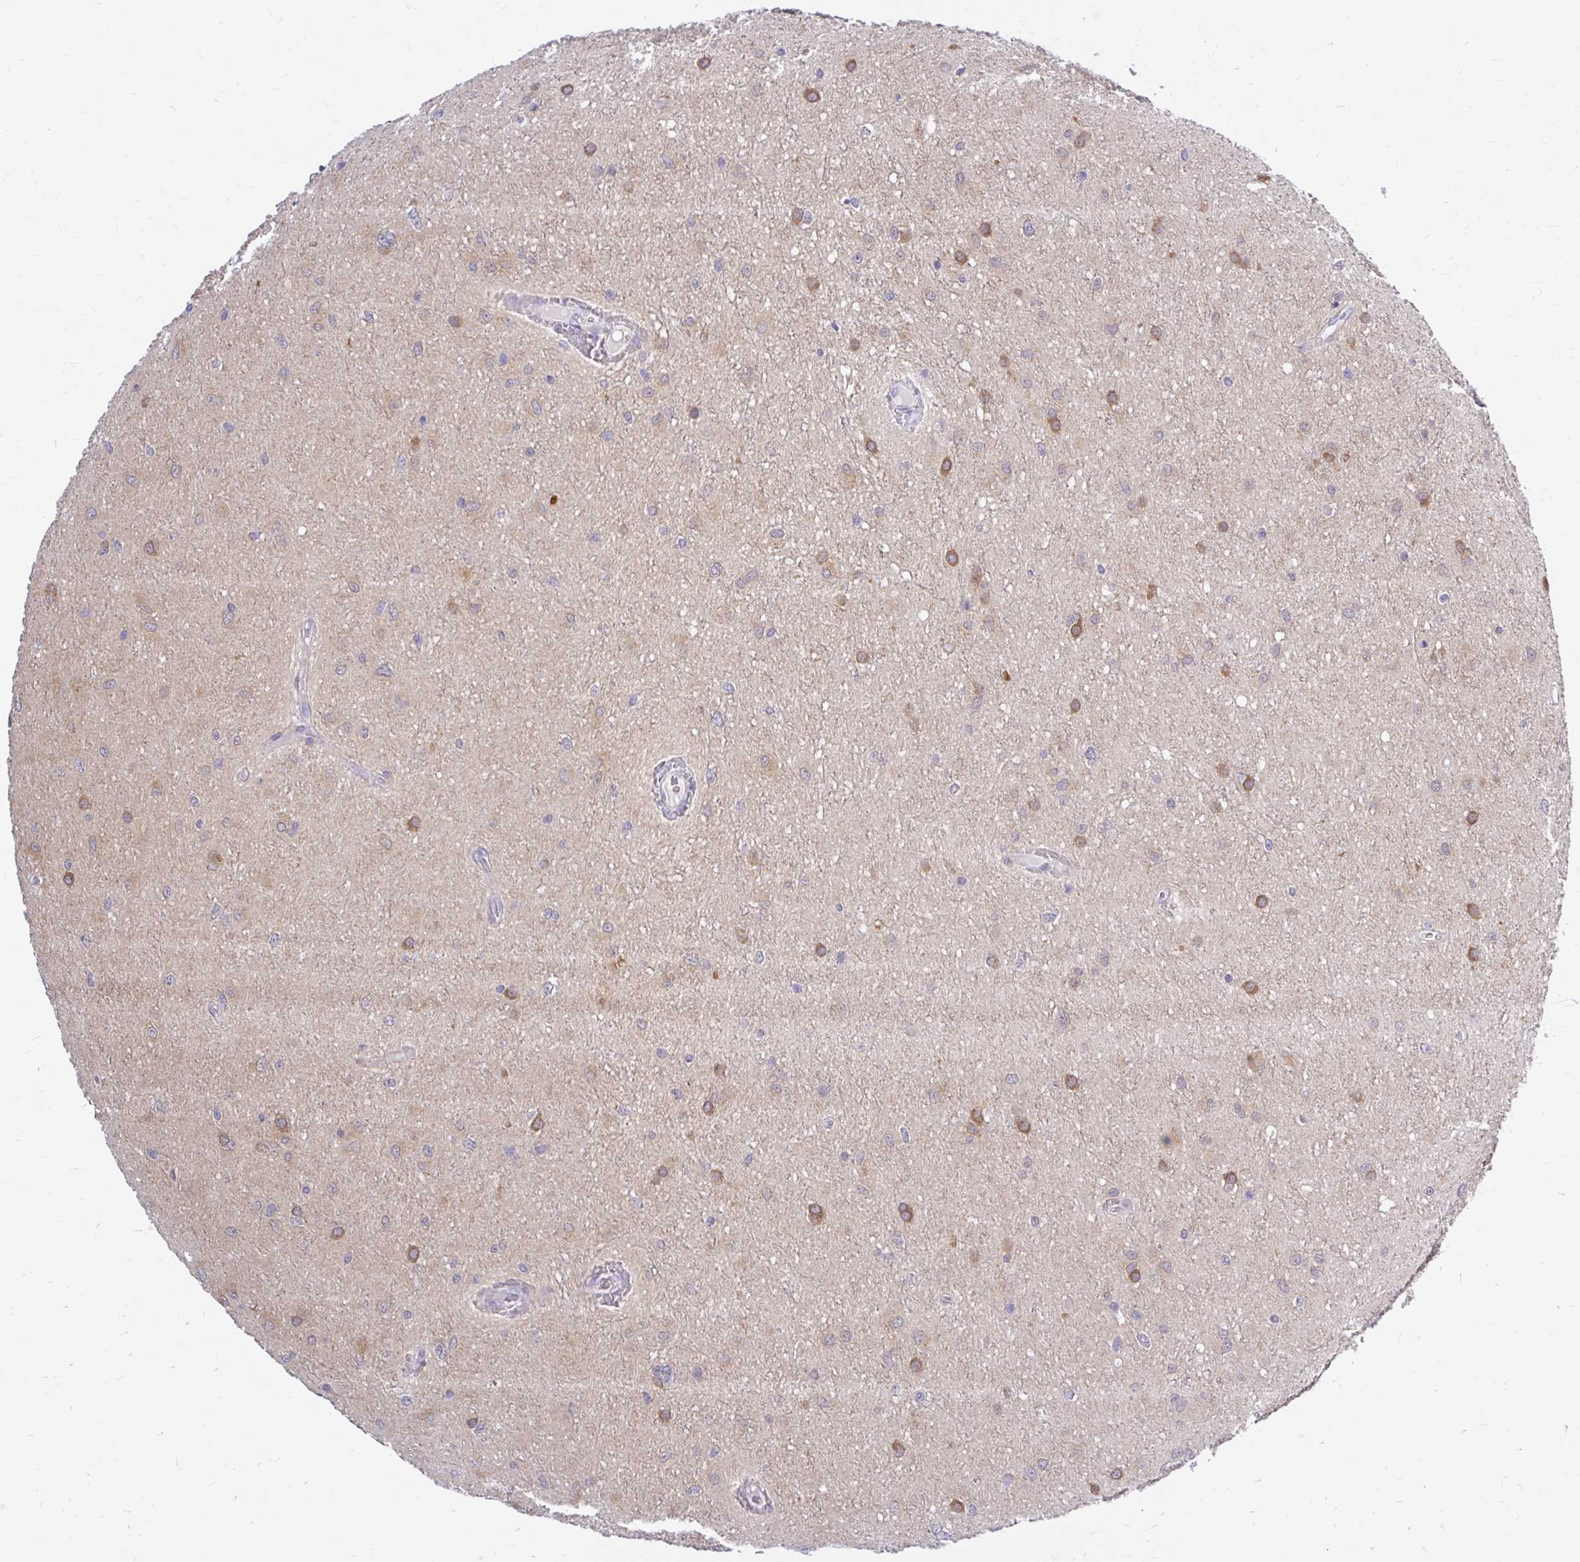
{"staining": {"intensity": "moderate", "quantity": "<25%", "location": "cytoplasmic/membranous"}, "tissue": "glioma", "cell_type": "Tumor cells", "image_type": "cancer", "snomed": [{"axis": "morphology", "description": "Glioma, malignant, Low grade"}, {"axis": "topography", "description": "Cerebellum"}], "caption": "Immunohistochemical staining of human glioma shows low levels of moderate cytoplasmic/membranous protein positivity in approximately <25% of tumor cells.", "gene": "MAP1LC3A", "patient": {"sex": "female", "age": 5}}